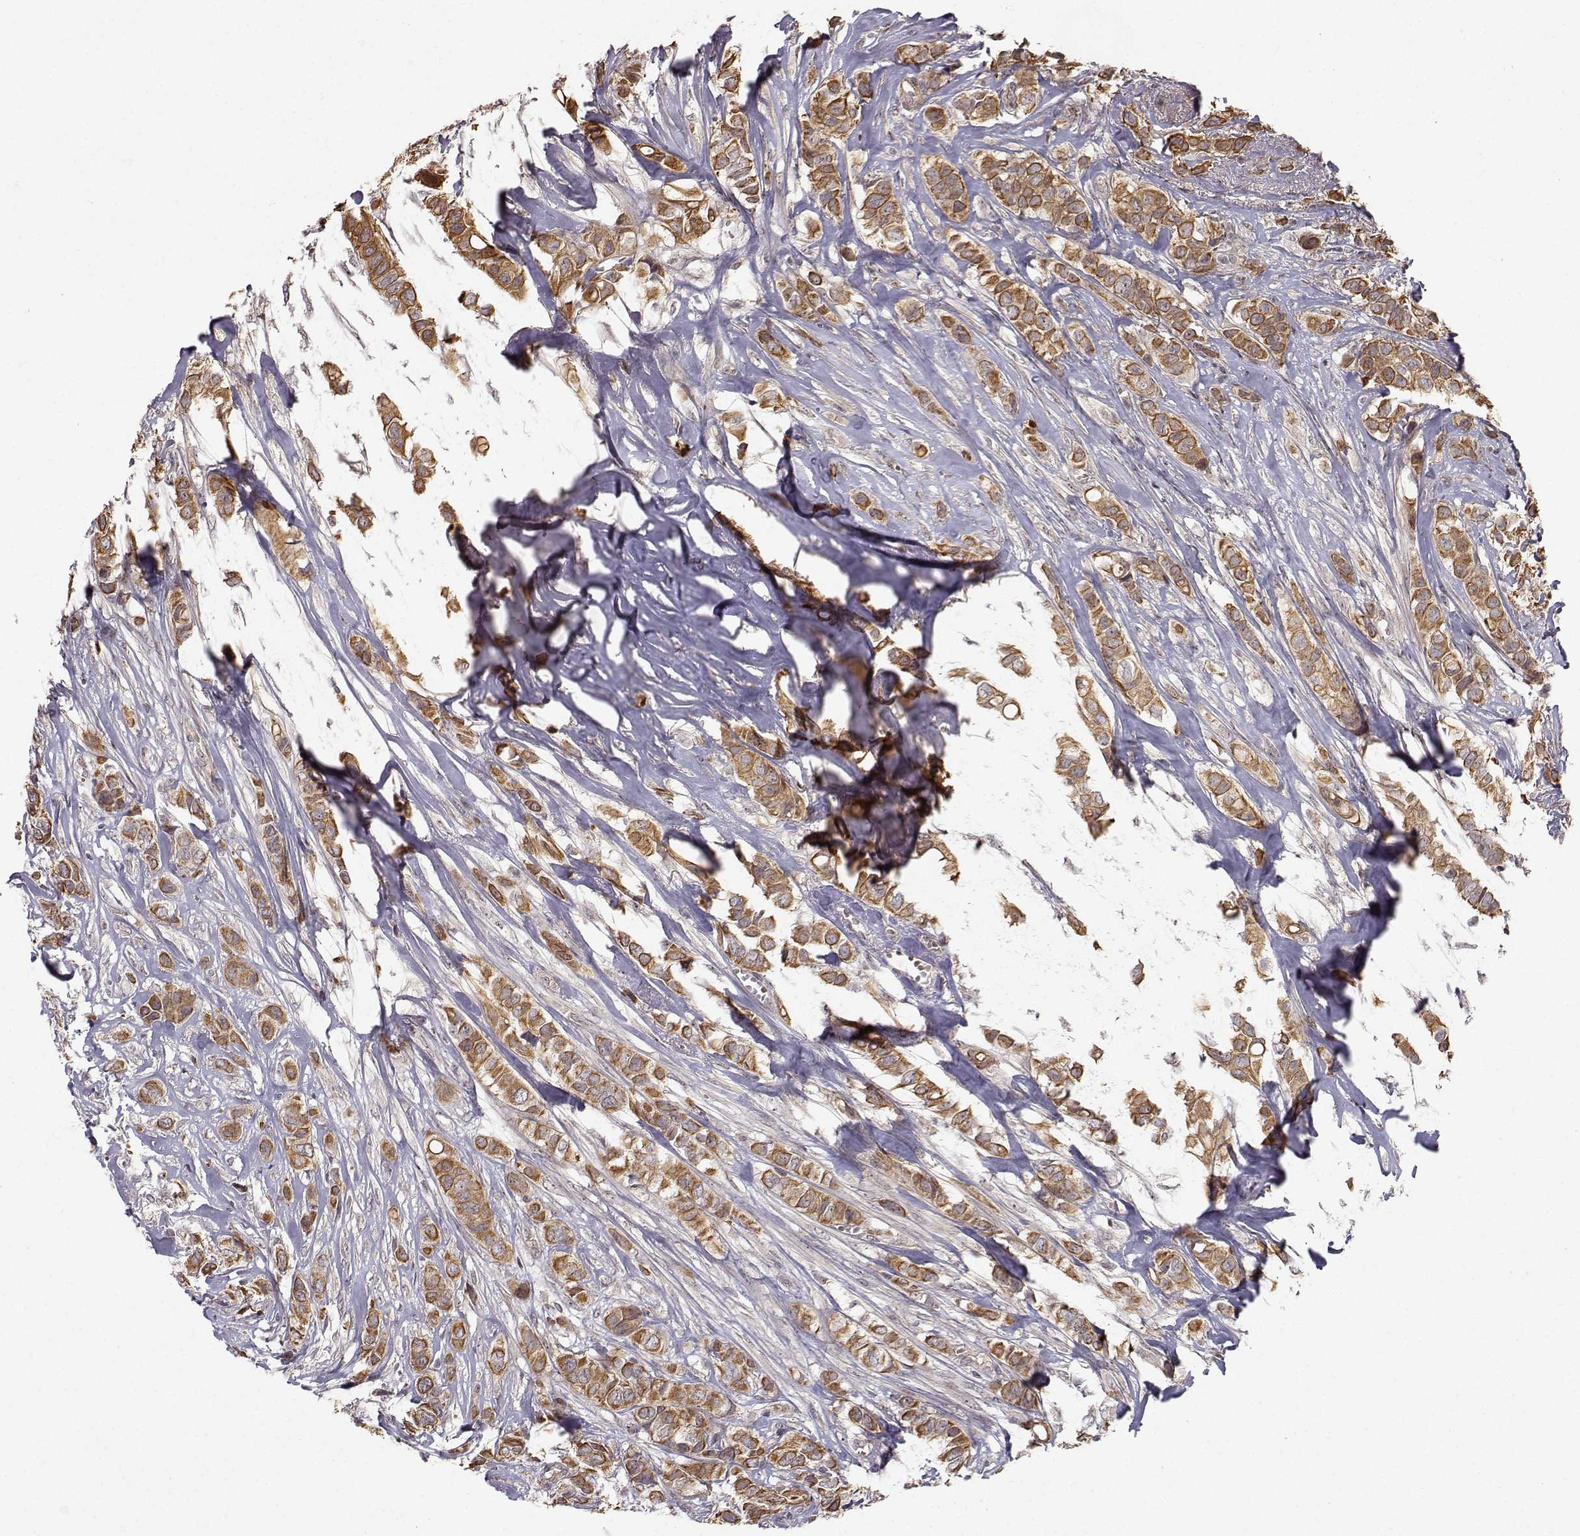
{"staining": {"intensity": "strong", "quantity": "25%-75%", "location": "cytoplasmic/membranous"}, "tissue": "breast cancer", "cell_type": "Tumor cells", "image_type": "cancer", "snomed": [{"axis": "morphology", "description": "Duct carcinoma"}, {"axis": "topography", "description": "Breast"}], "caption": "A high-resolution micrograph shows immunohistochemistry staining of breast cancer (intraductal carcinoma), which demonstrates strong cytoplasmic/membranous expression in approximately 25%-75% of tumor cells.", "gene": "APC", "patient": {"sex": "female", "age": 85}}